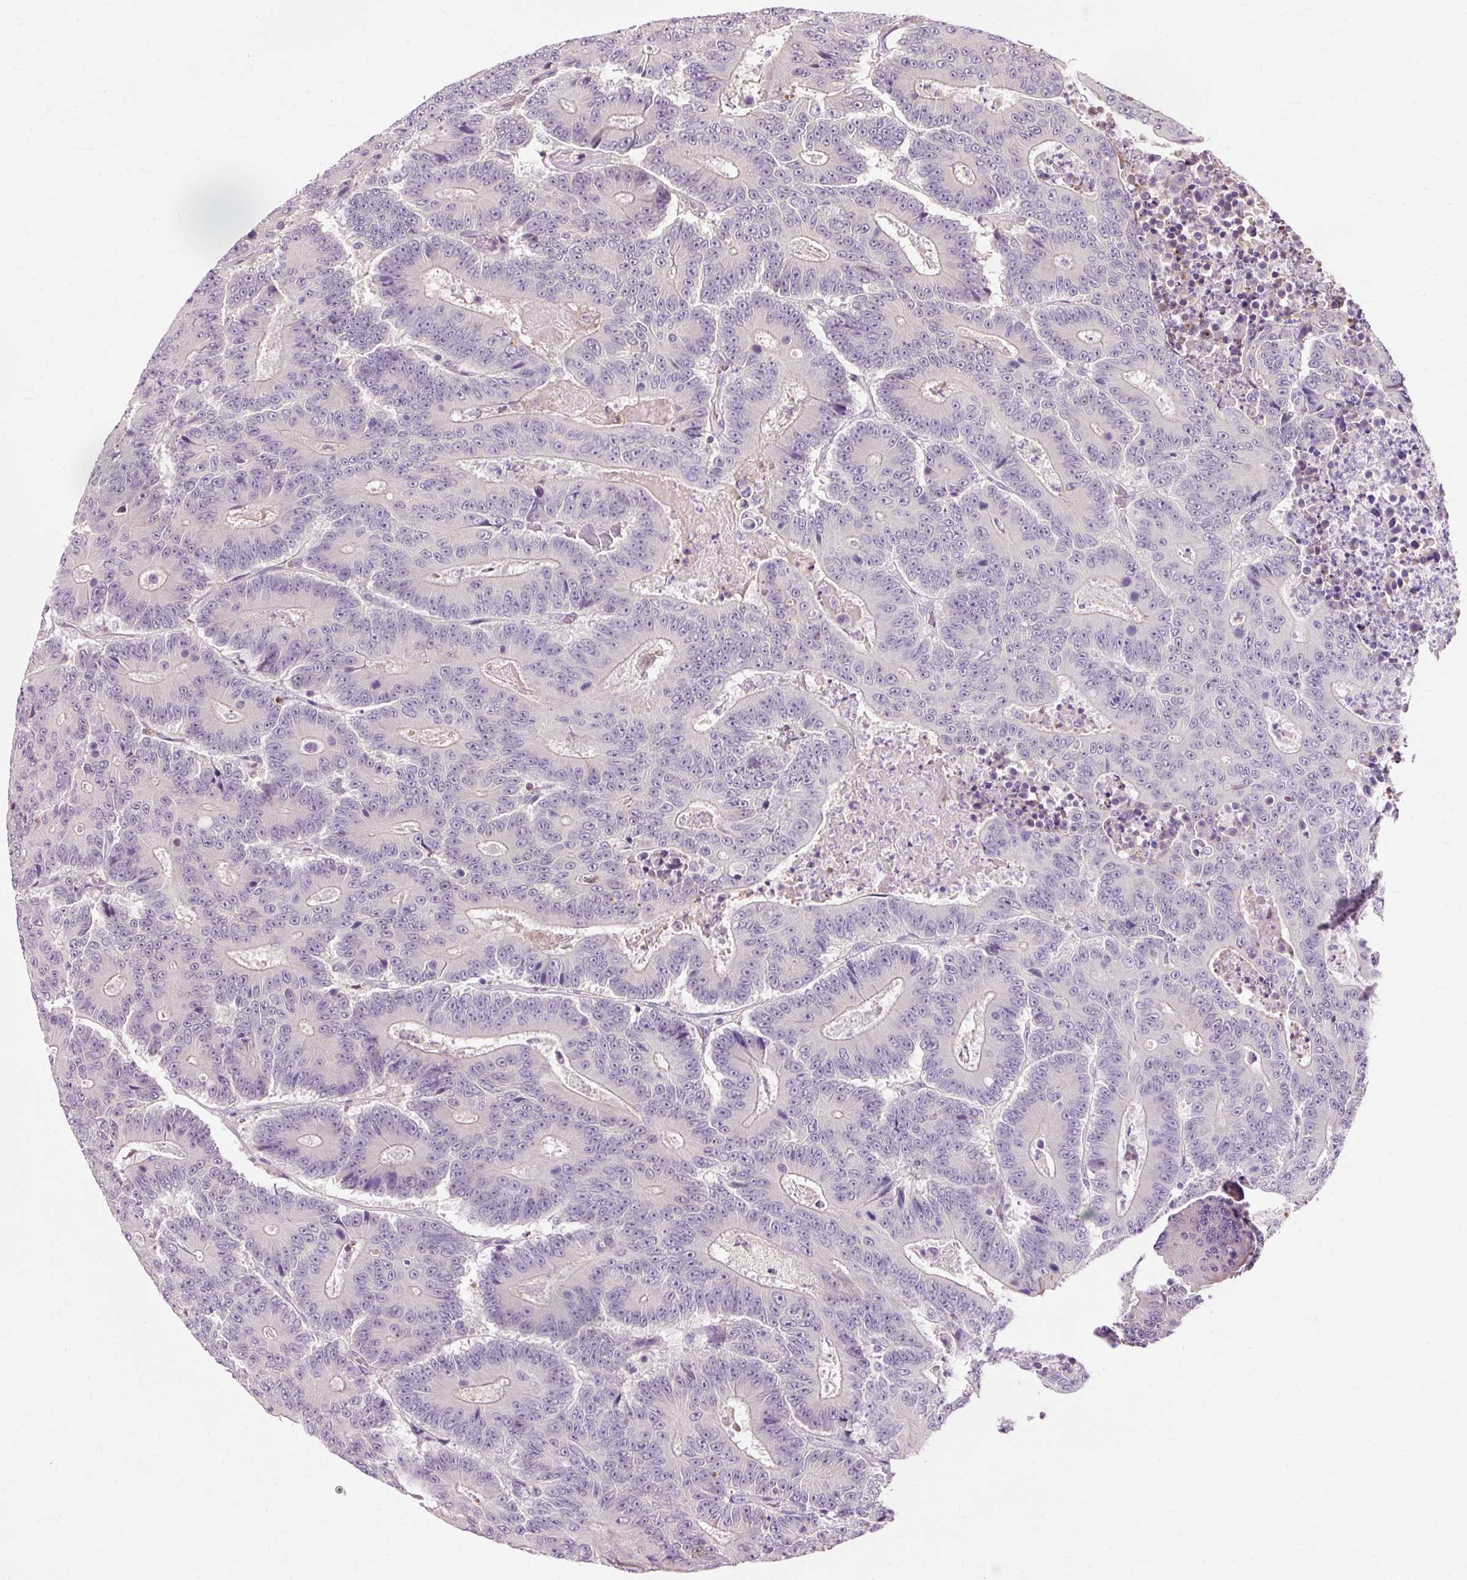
{"staining": {"intensity": "negative", "quantity": "none", "location": "none"}, "tissue": "colorectal cancer", "cell_type": "Tumor cells", "image_type": "cancer", "snomed": [{"axis": "morphology", "description": "Adenocarcinoma, NOS"}, {"axis": "topography", "description": "Colon"}], "caption": "DAB immunohistochemical staining of colorectal cancer exhibits no significant expression in tumor cells.", "gene": "VN1R2", "patient": {"sex": "male", "age": 83}}